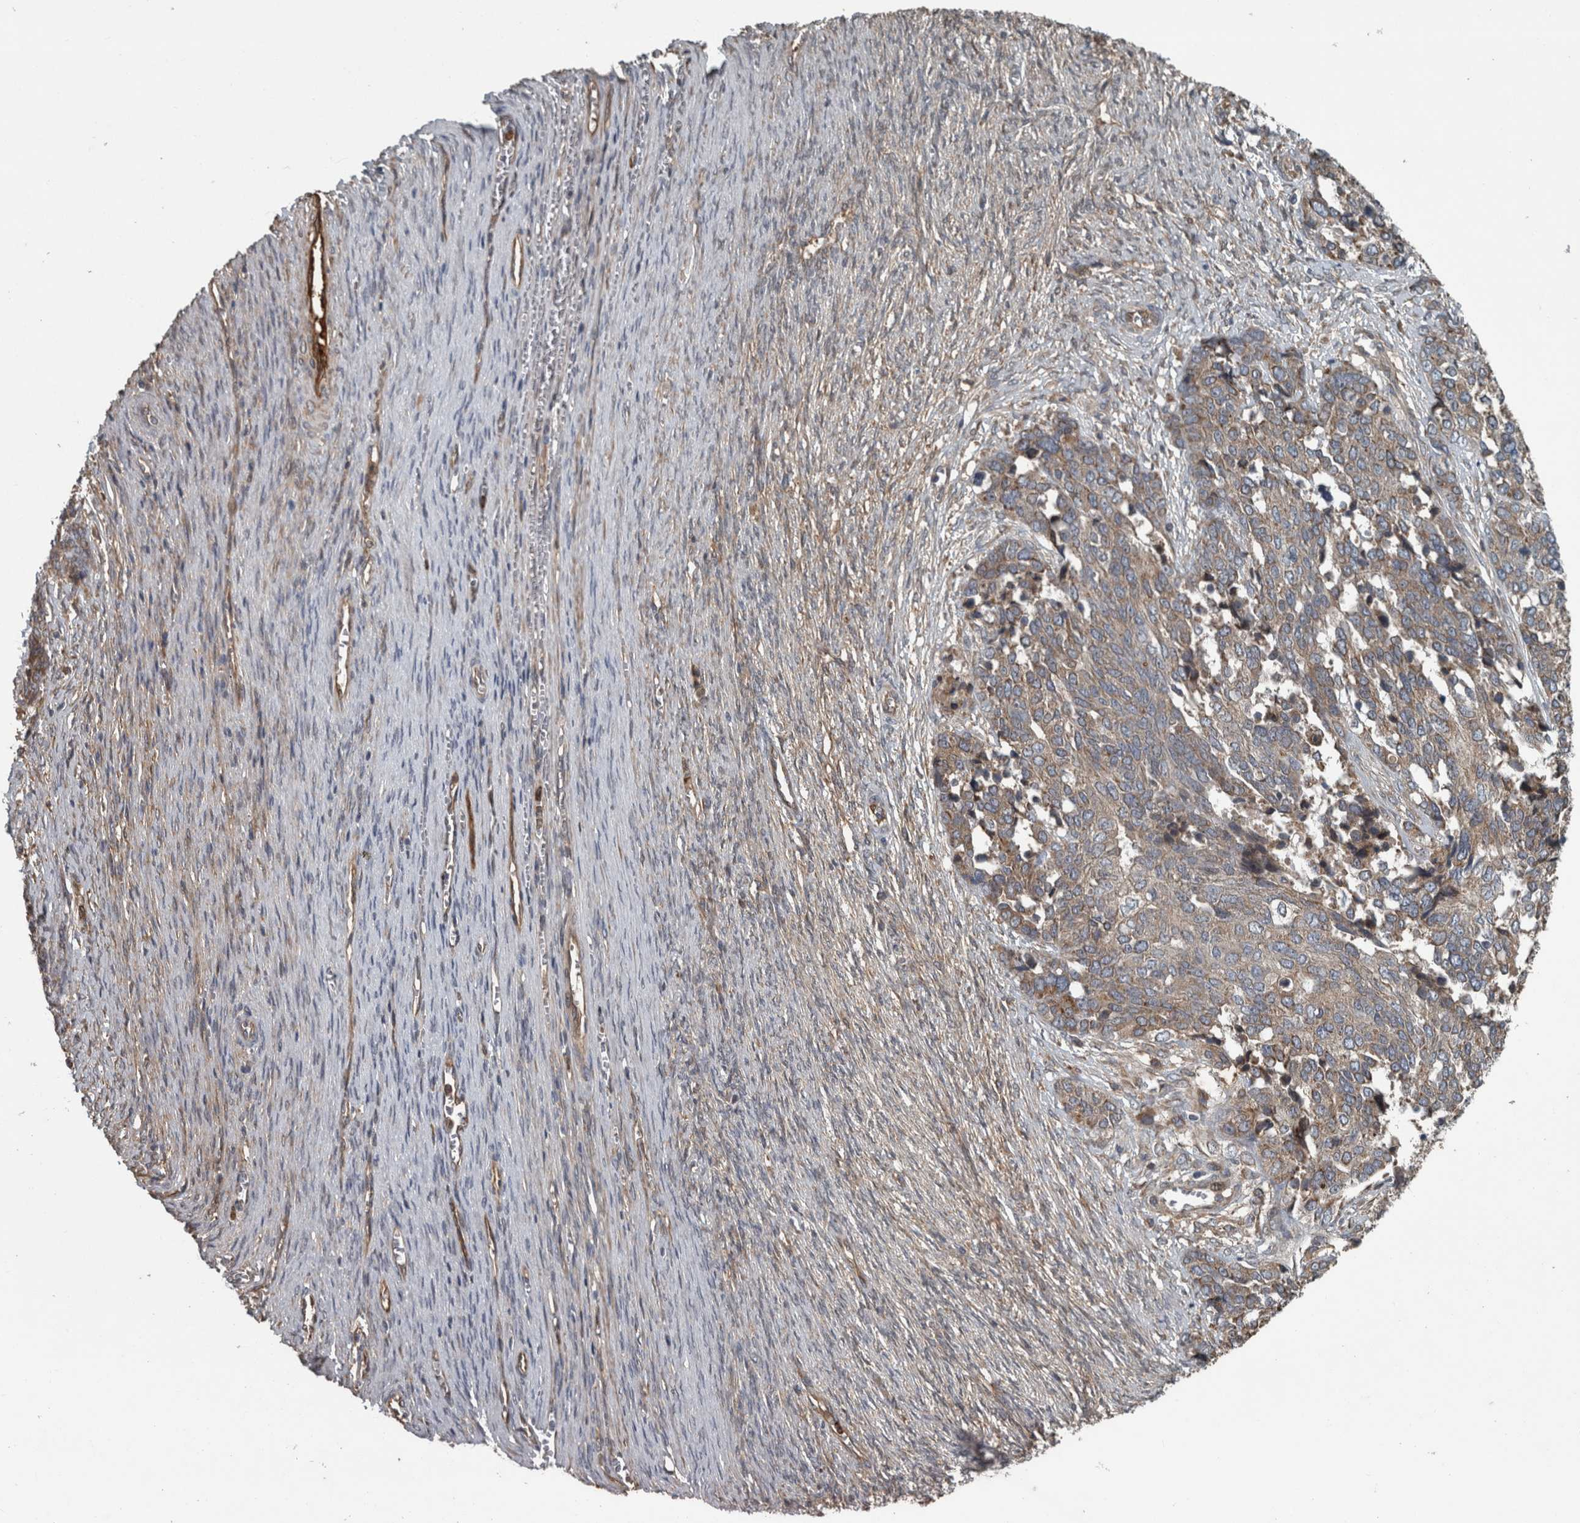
{"staining": {"intensity": "weak", "quantity": ">75%", "location": "cytoplasmic/membranous"}, "tissue": "ovarian cancer", "cell_type": "Tumor cells", "image_type": "cancer", "snomed": [{"axis": "morphology", "description": "Cystadenocarcinoma, serous, NOS"}, {"axis": "topography", "description": "Ovary"}], "caption": "Weak cytoplasmic/membranous staining is seen in approximately >75% of tumor cells in ovarian cancer.", "gene": "EXOC8", "patient": {"sex": "female", "age": 44}}